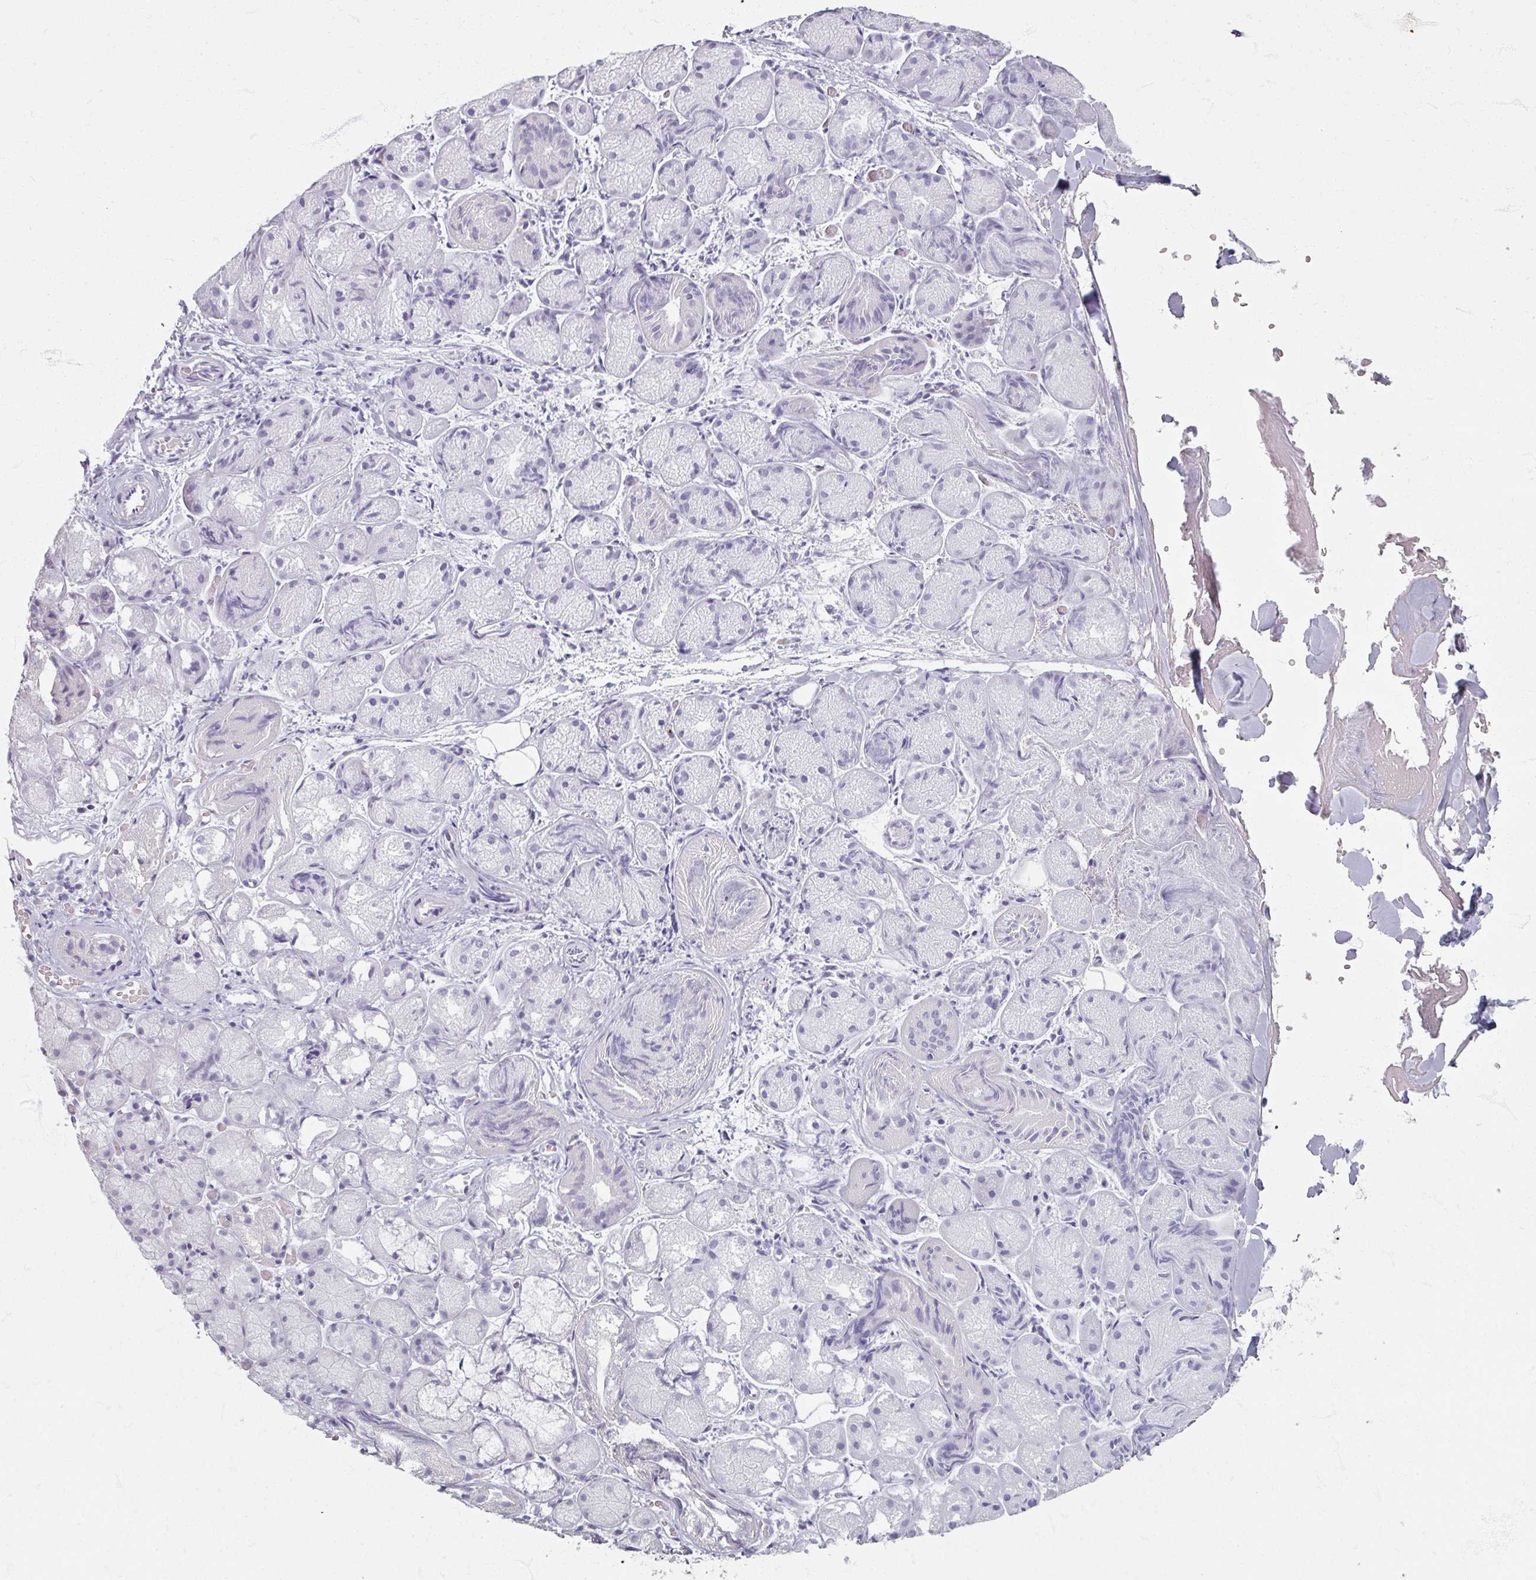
{"staining": {"intensity": "negative", "quantity": "none", "location": "none"}, "tissue": "salivary gland", "cell_type": "Glandular cells", "image_type": "normal", "snomed": [{"axis": "morphology", "description": "Normal tissue, NOS"}, {"axis": "topography", "description": "Salivary gland"}], "caption": "The IHC micrograph has no significant expression in glandular cells of salivary gland.", "gene": "TG", "patient": {"sex": "female", "age": 24}}